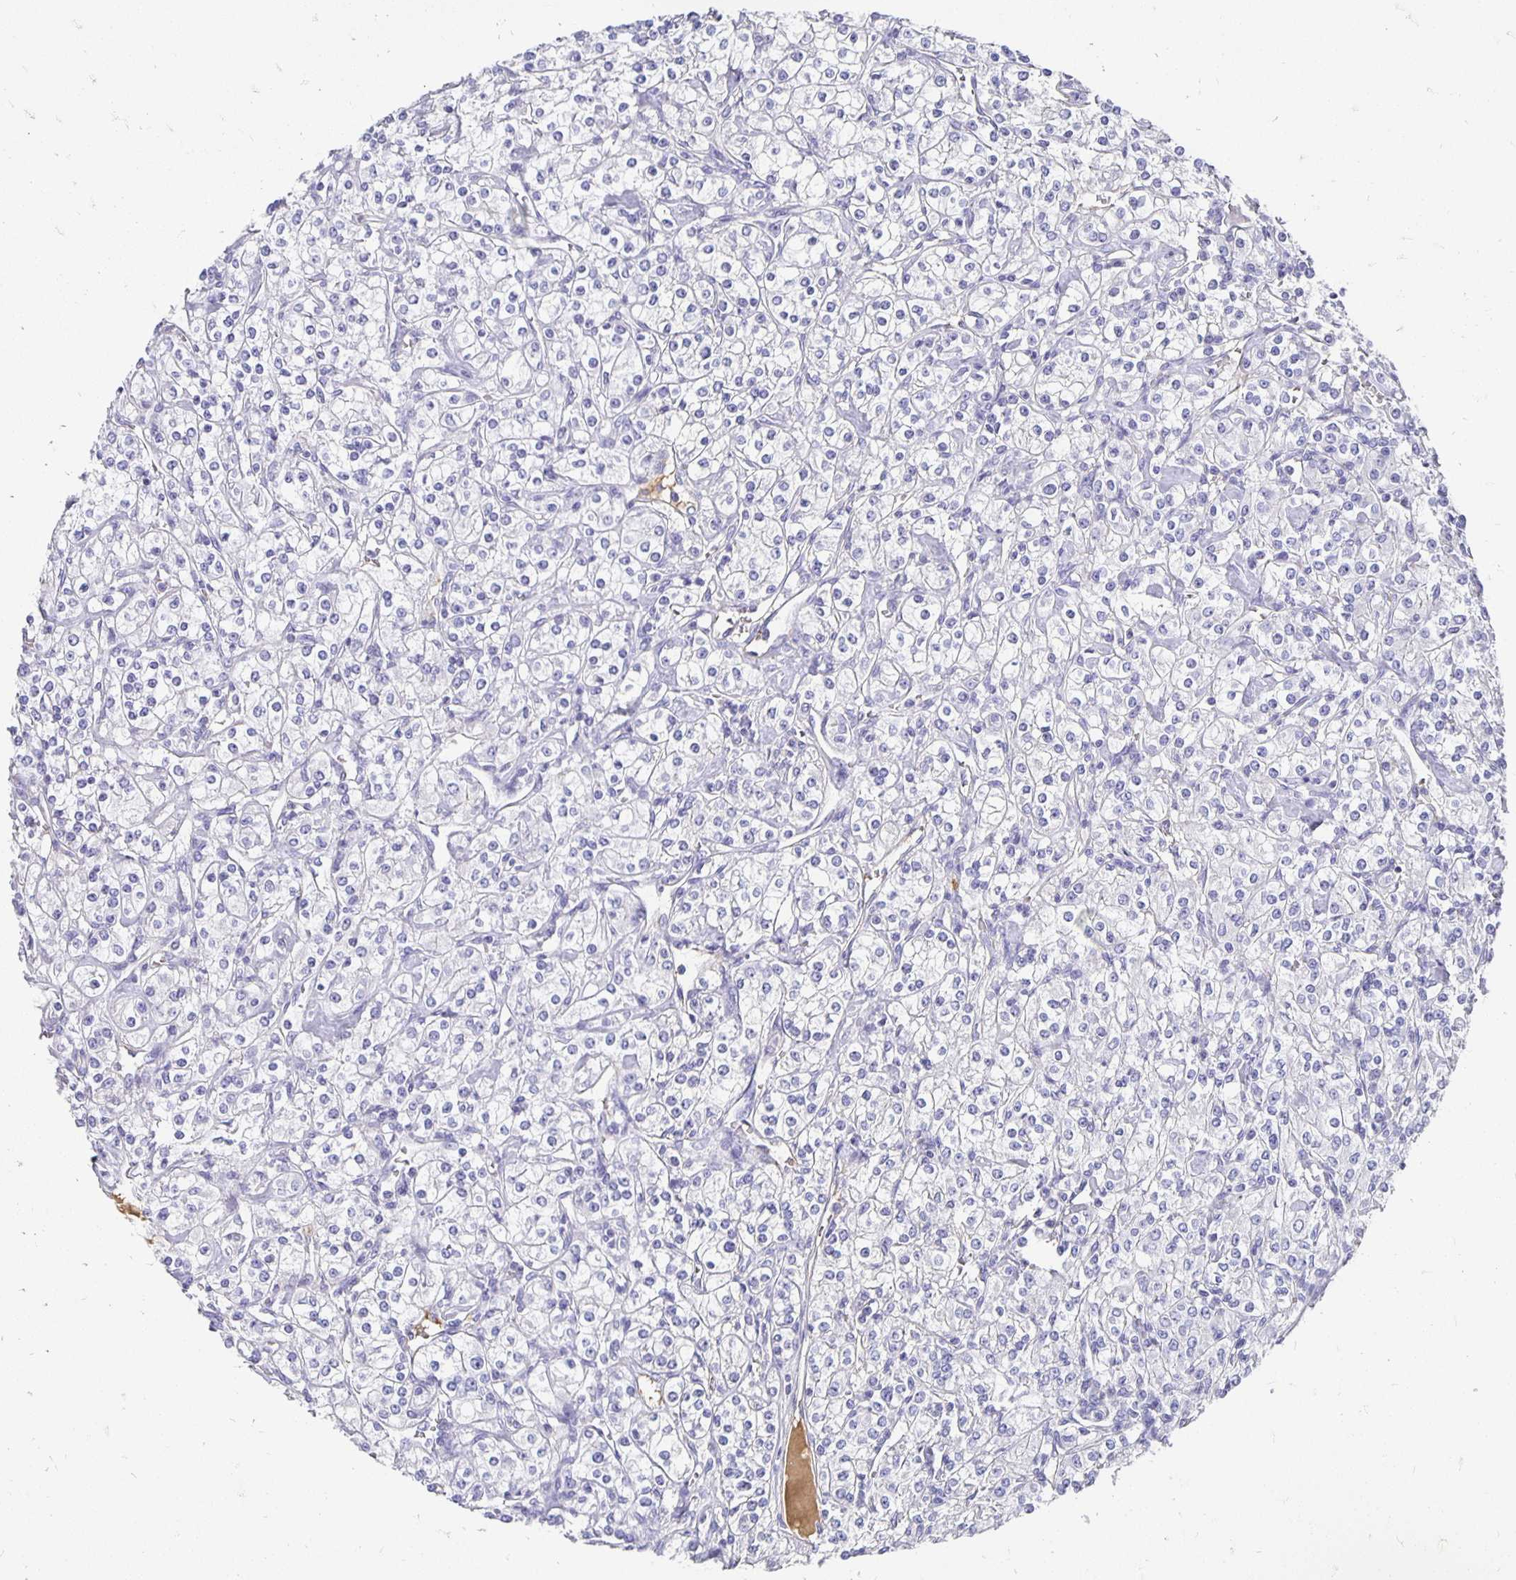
{"staining": {"intensity": "negative", "quantity": "none", "location": "none"}, "tissue": "renal cancer", "cell_type": "Tumor cells", "image_type": "cancer", "snomed": [{"axis": "morphology", "description": "Adenocarcinoma, NOS"}, {"axis": "topography", "description": "Kidney"}], "caption": "The photomicrograph displays no staining of tumor cells in renal cancer.", "gene": "APOB", "patient": {"sex": "male", "age": 77}}